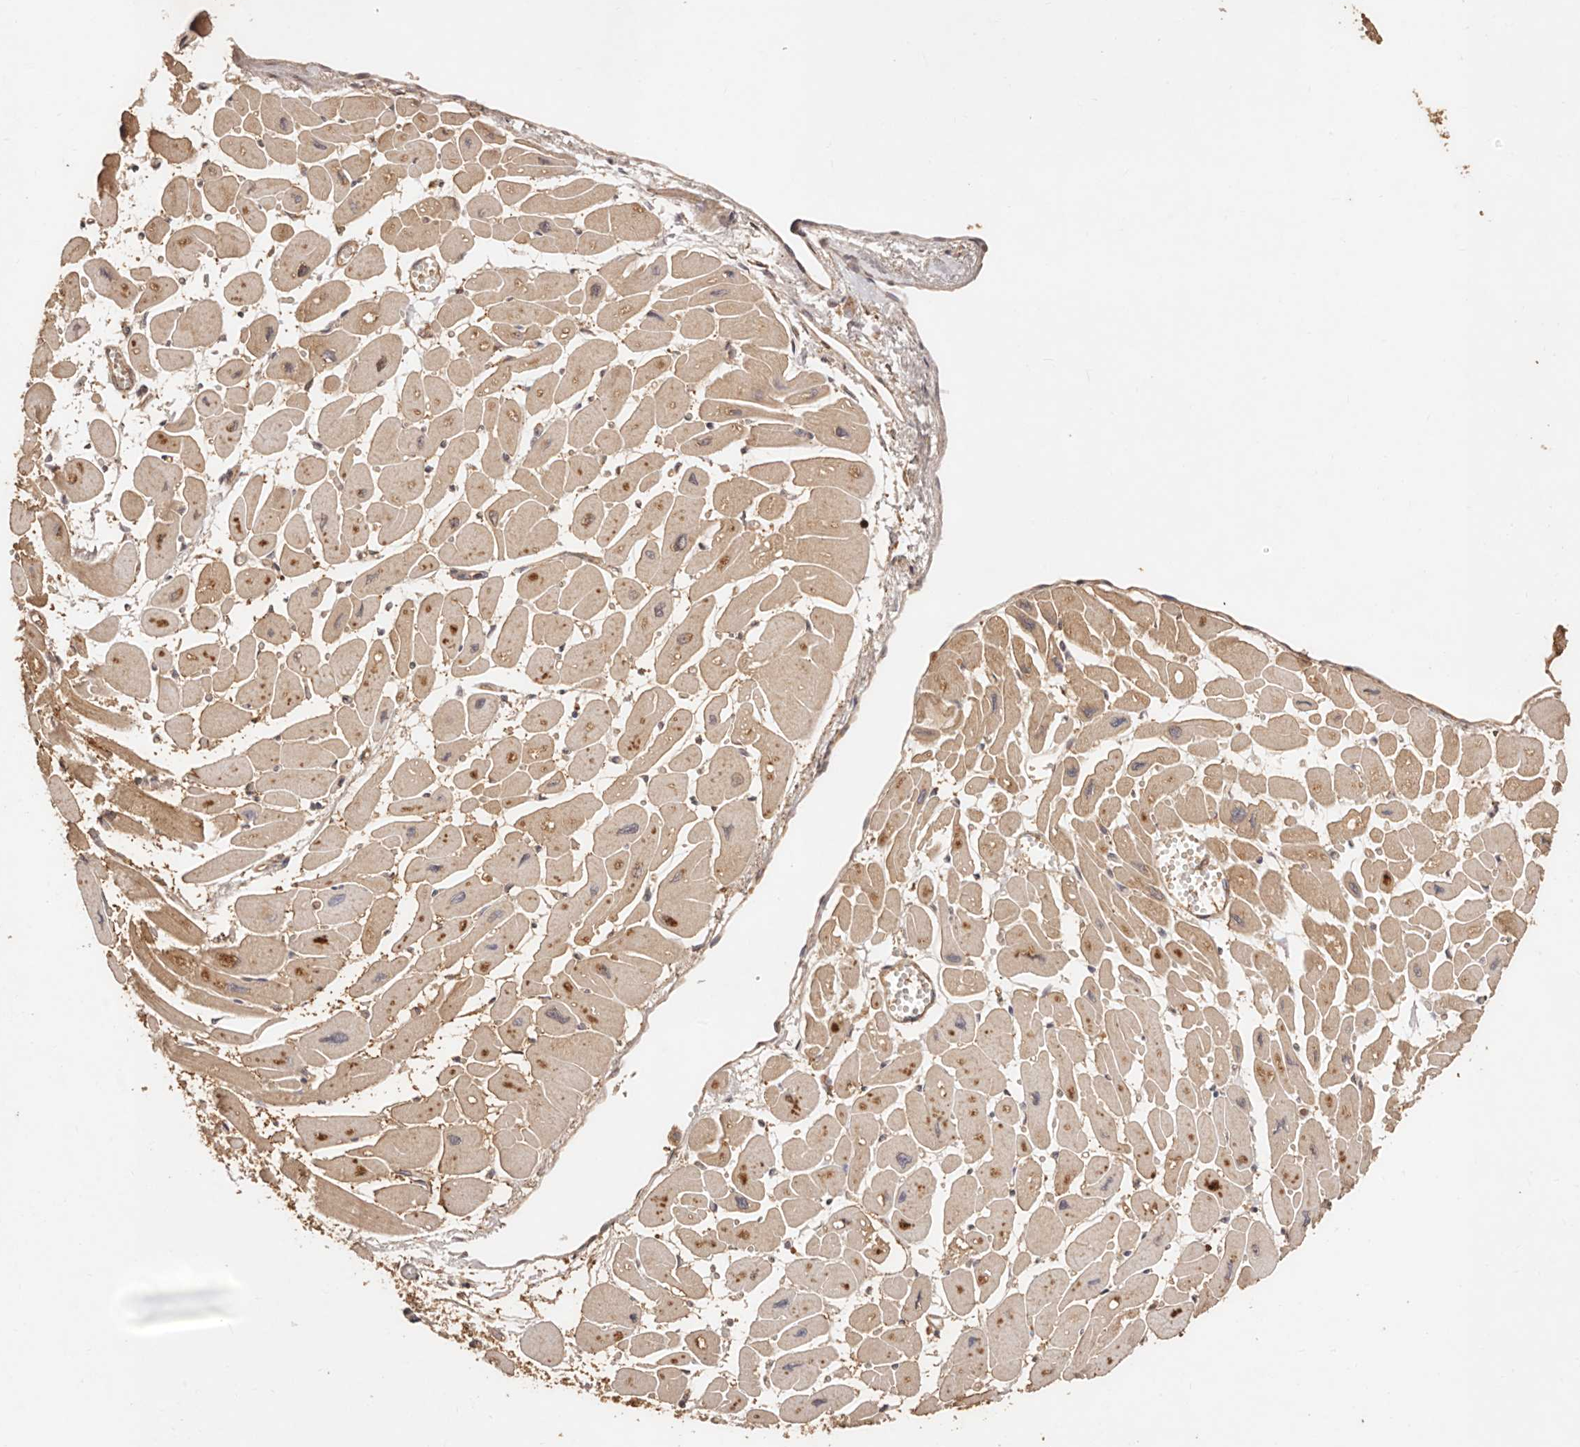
{"staining": {"intensity": "moderate", "quantity": ">75%", "location": "cytoplasmic/membranous"}, "tissue": "heart muscle", "cell_type": "Cardiomyocytes", "image_type": "normal", "snomed": [{"axis": "morphology", "description": "Normal tissue, NOS"}, {"axis": "topography", "description": "Heart"}], "caption": "A medium amount of moderate cytoplasmic/membranous staining is appreciated in about >75% of cardiomyocytes in benign heart muscle.", "gene": "CCL14", "patient": {"sex": "female", "age": 54}}